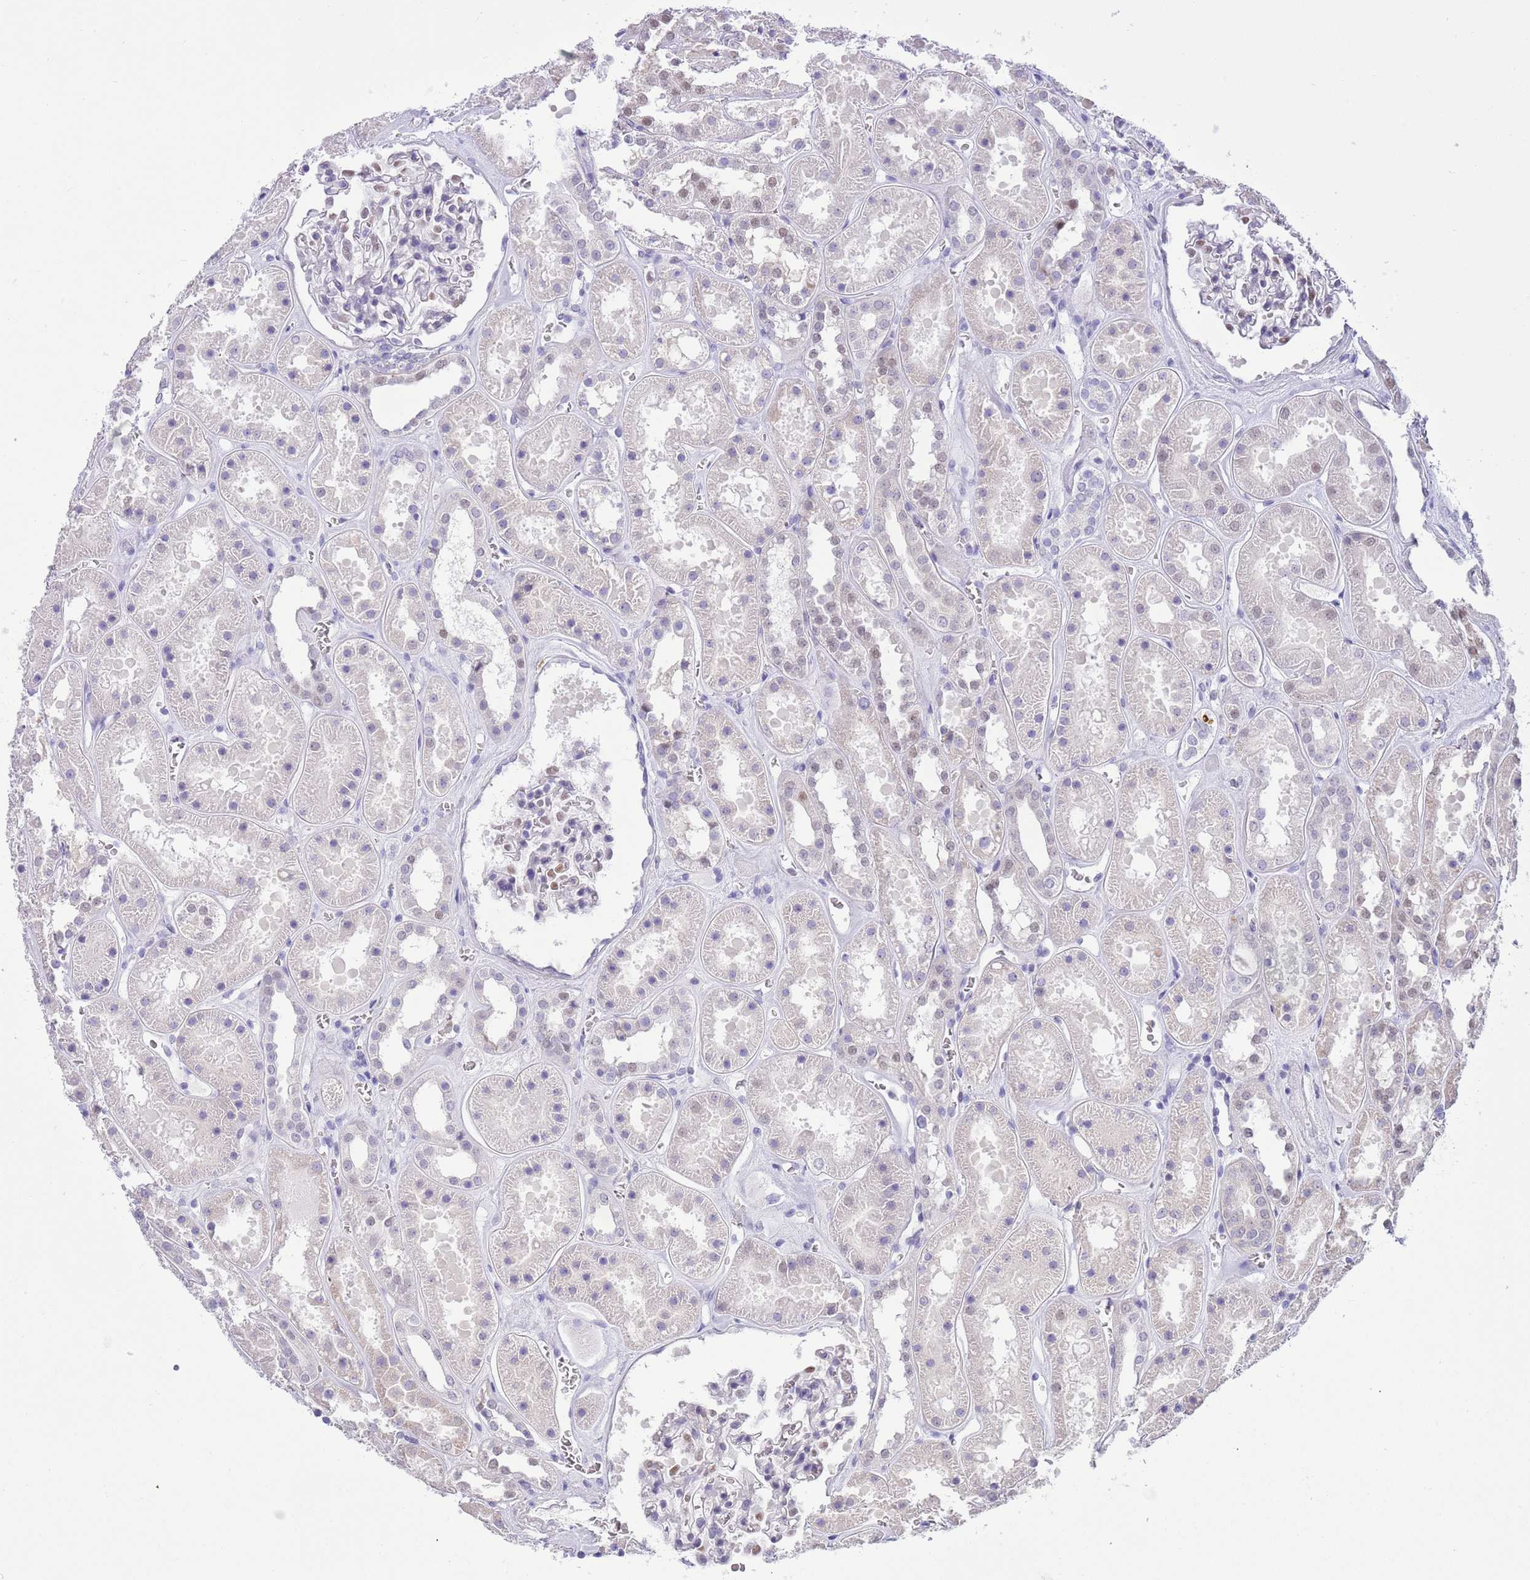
{"staining": {"intensity": "weak", "quantity": "<25%", "location": "nuclear"}, "tissue": "kidney", "cell_type": "Cells in glomeruli", "image_type": "normal", "snomed": [{"axis": "morphology", "description": "Normal tissue, NOS"}, {"axis": "topography", "description": "Kidney"}], "caption": "An IHC micrograph of unremarkable kidney is shown. There is no staining in cells in glomeruli of kidney. (Brightfield microscopy of DAB immunohistochemistry (IHC) at high magnification).", "gene": "PPP1R17", "patient": {"sex": "female", "age": 41}}